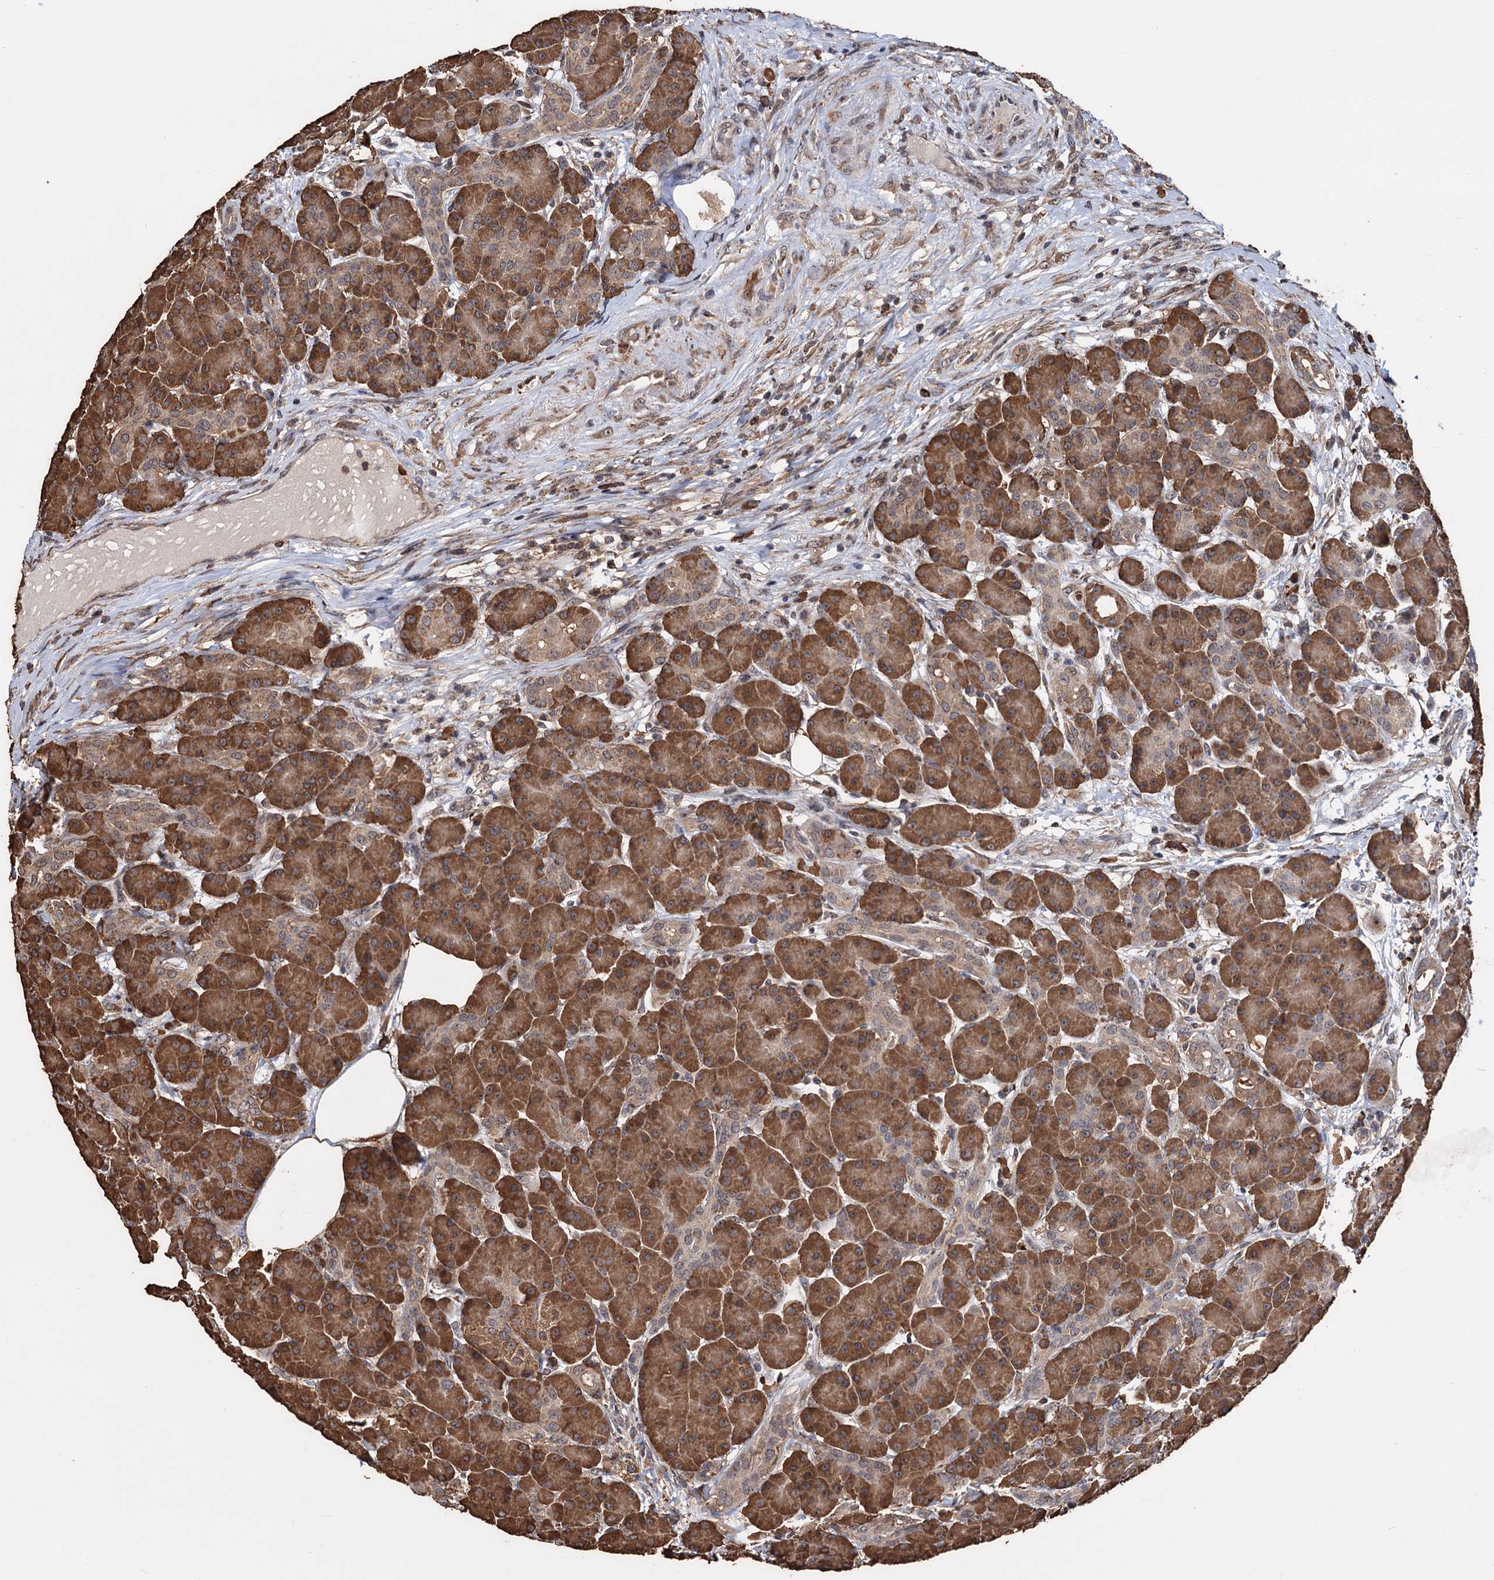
{"staining": {"intensity": "strong", "quantity": ">75%", "location": "cytoplasmic/membranous"}, "tissue": "pancreas", "cell_type": "Exocrine glandular cells", "image_type": "normal", "snomed": [{"axis": "morphology", "description": "Normal tissue, NOS"}, {"axis": "topography", "description": "Pancreas"}], "caption": "Protein expression analysis of unremarkable human pancreas reveals strong cytoplasmic/membranous staining in about >75% of exocrine glandular cells.", "gene": "TBC1D12", "patient": {"sex": "male", "age": 63}}